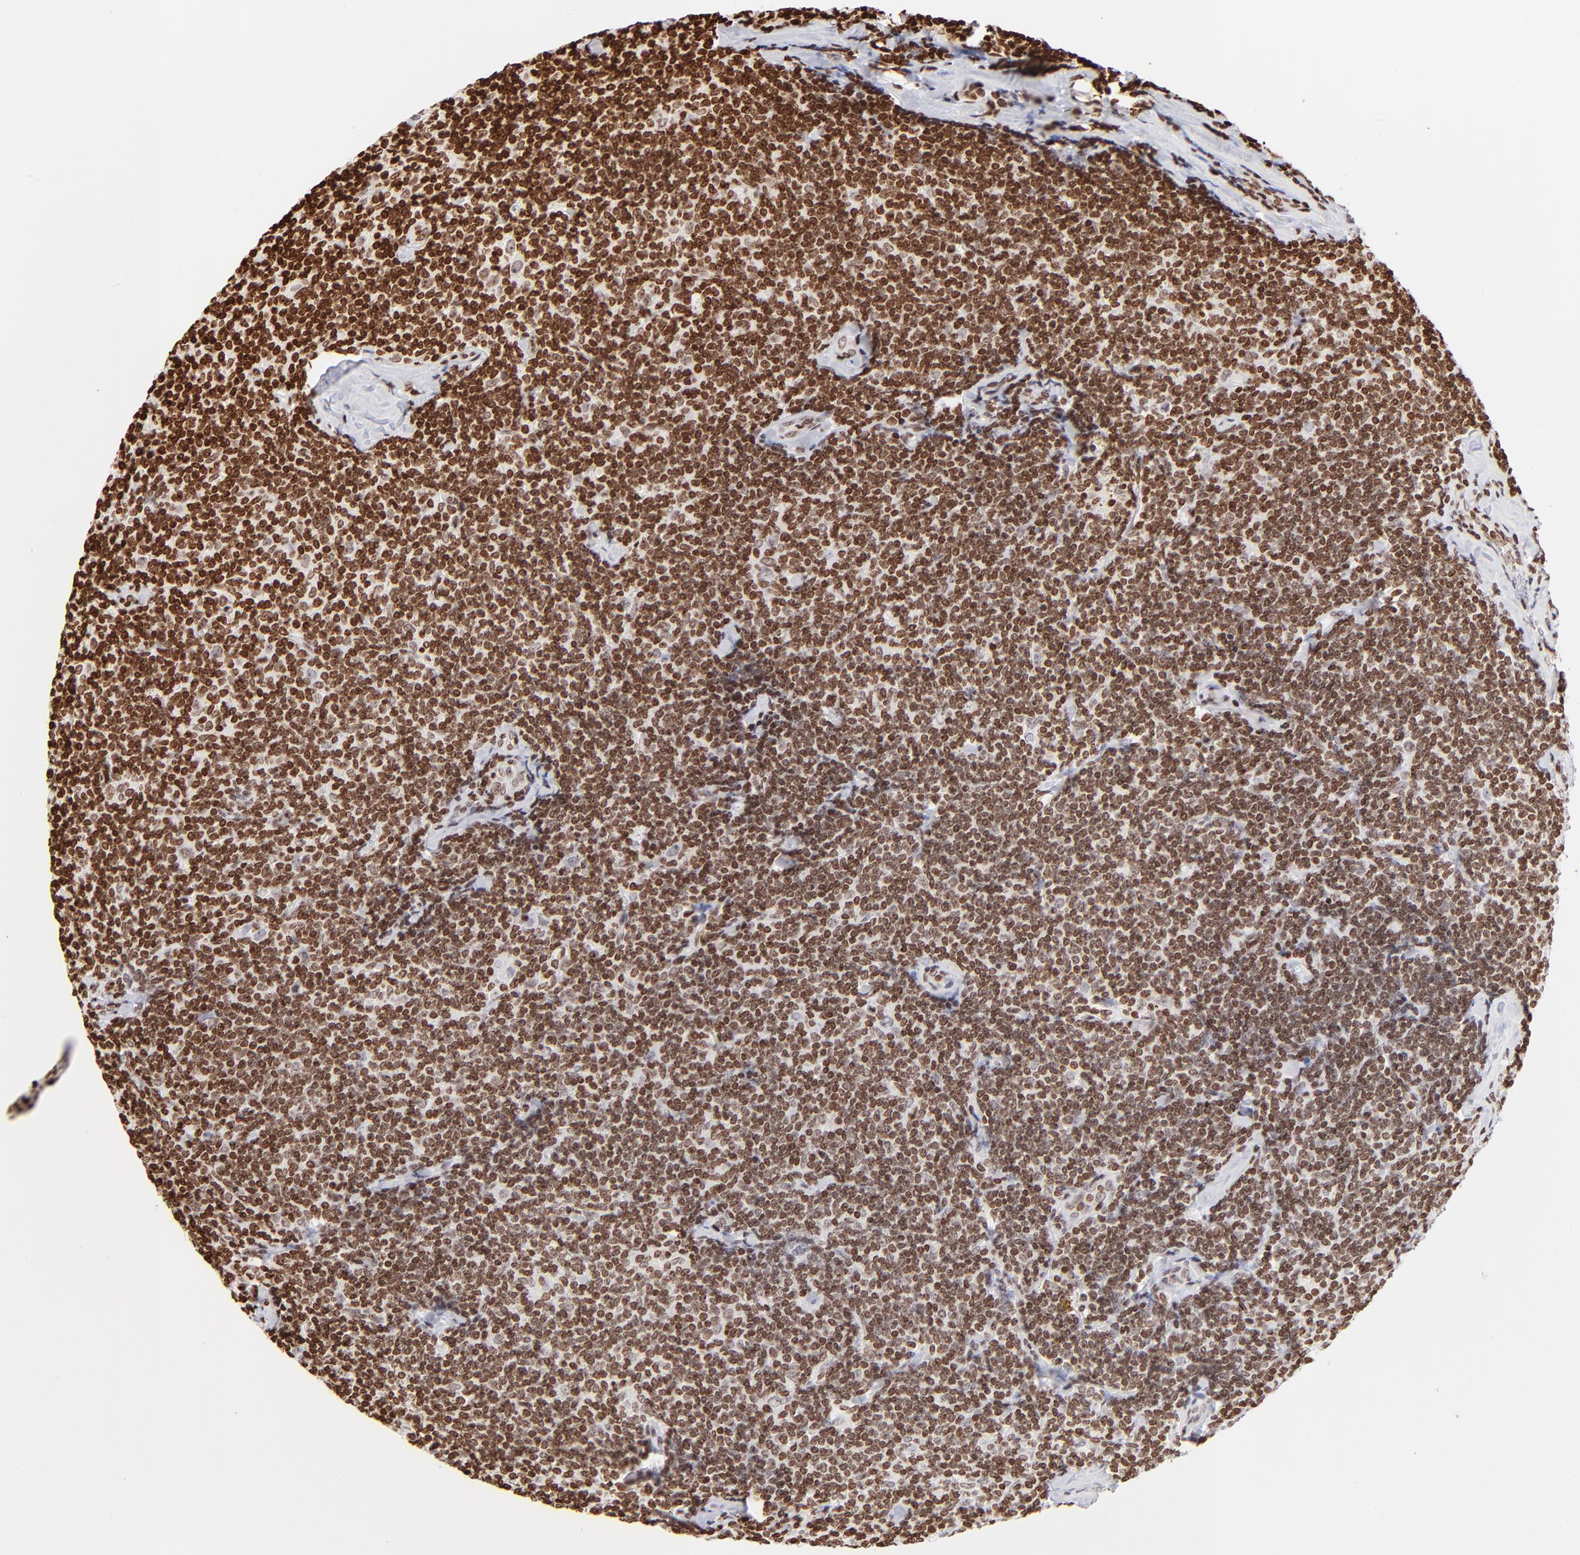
{"staining": {"intensity": "strong", "quantity": ">75%", "location": "nuclear"}, "tissue": "lymphoma", "cell_type": "Tumor cells", "image_type": "cancer", "snomed": [{"axis": "morphology", "description": "Malignant lymphoma, non-Hodgkin's type, Low grade"}, {"axis": "topography", "description": "Lymph node"}], "caption": "Human malignant lymphoma, non-Hodgkin's type (low-grade) stained with a protein marker demonstrates strong staining in tumor cells.", "gene": "RTL4", "patient": {"sex": "female", "age": 56}}